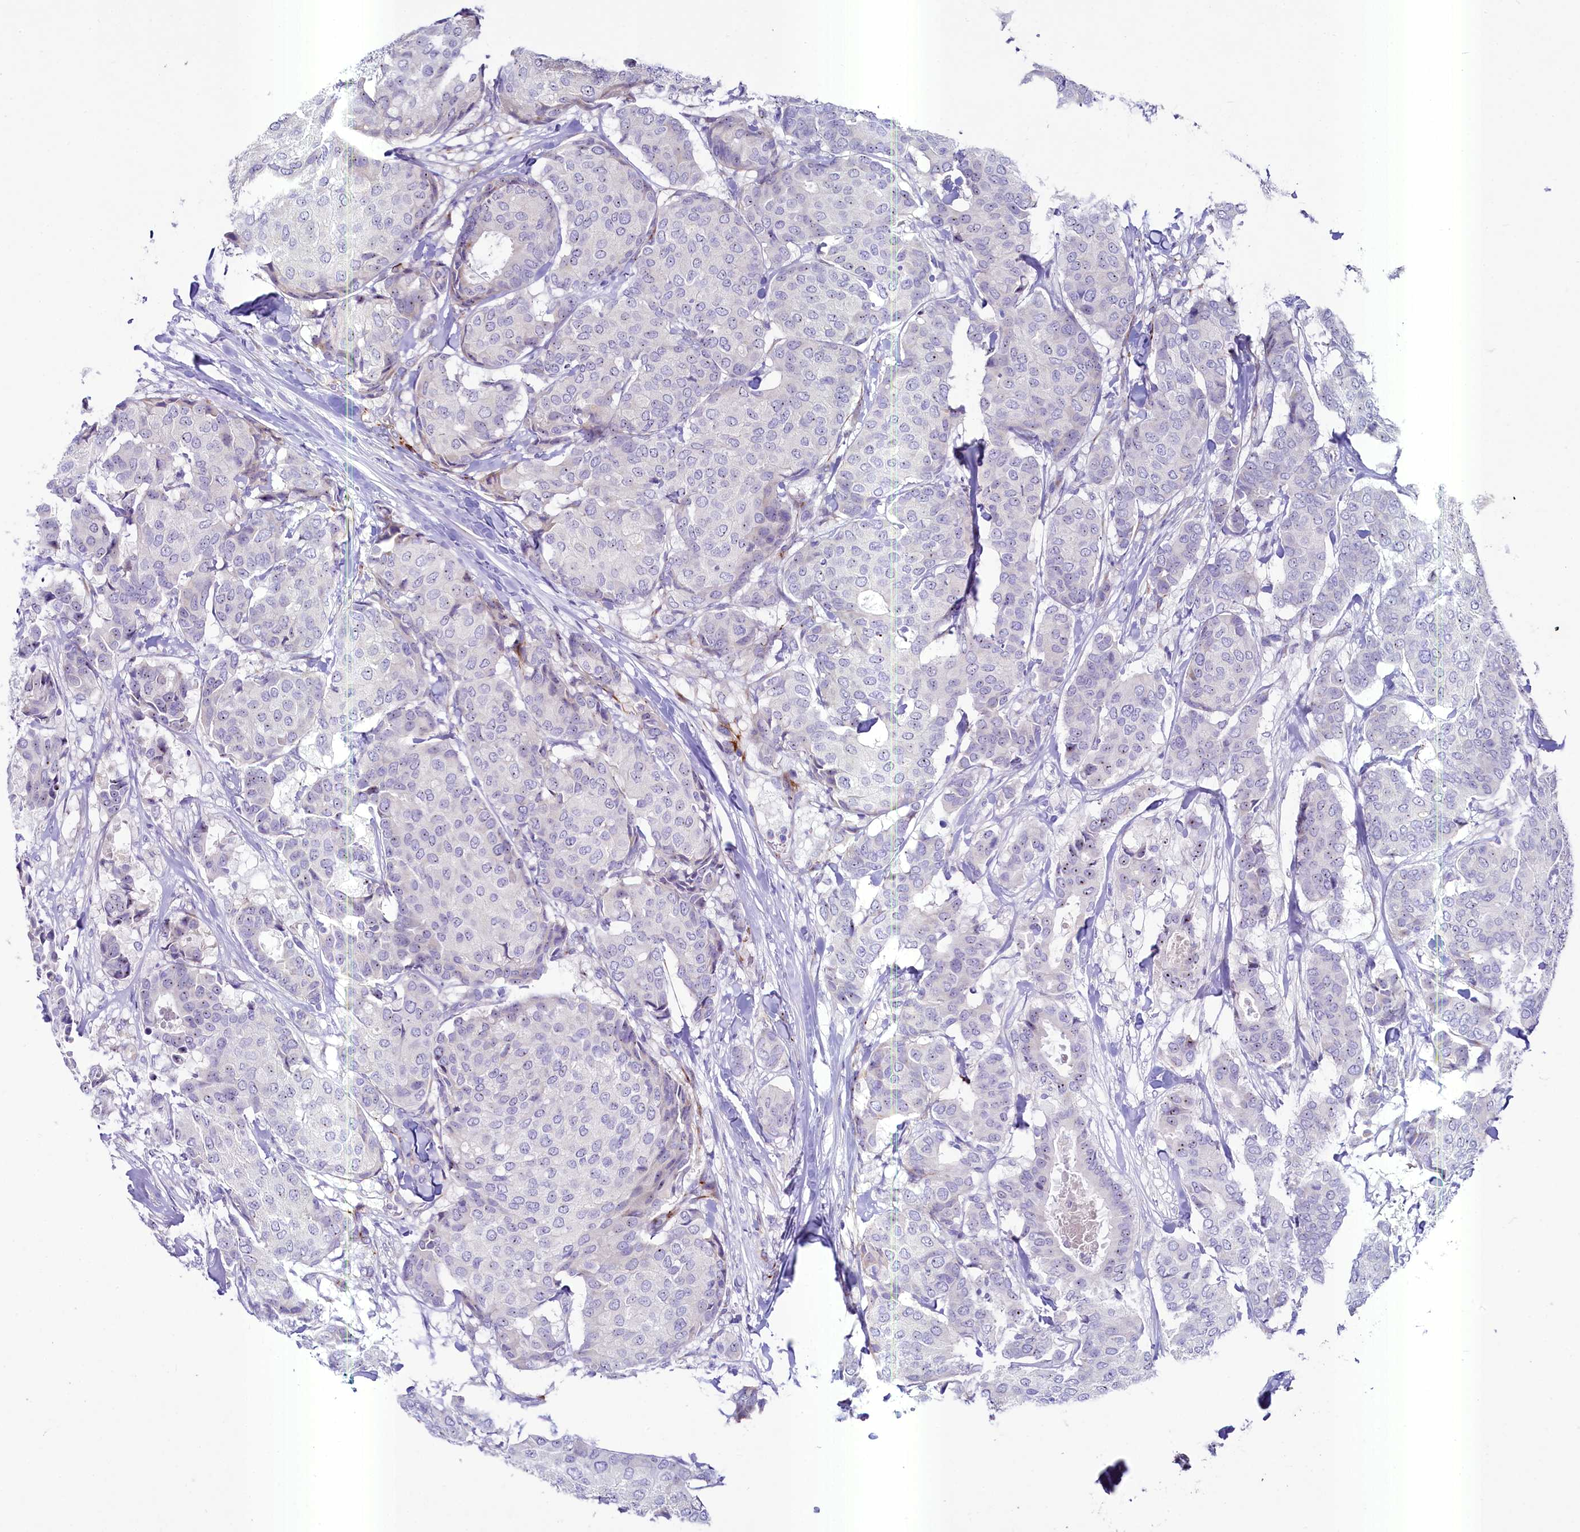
{"staining": {"intensity": "negative", "quantity": "none", "location": "none"}, "tissue": "breast cancer", "cell_type": "Tumor cells", "image_type": "cancer", "snomed": [{"axis": "morphology", "description": "Duct carcinoma"}, {"axis": "topography", "description": "Breast"}], "caption": "The image reveals no significant staining in tumor cells of invasive ductal carcinoma (breast). (DAB immunohistochemistry (IHC), high magnification).", "gene": "SH3TC2", "patient": {"sex": "female", "age": 75}}